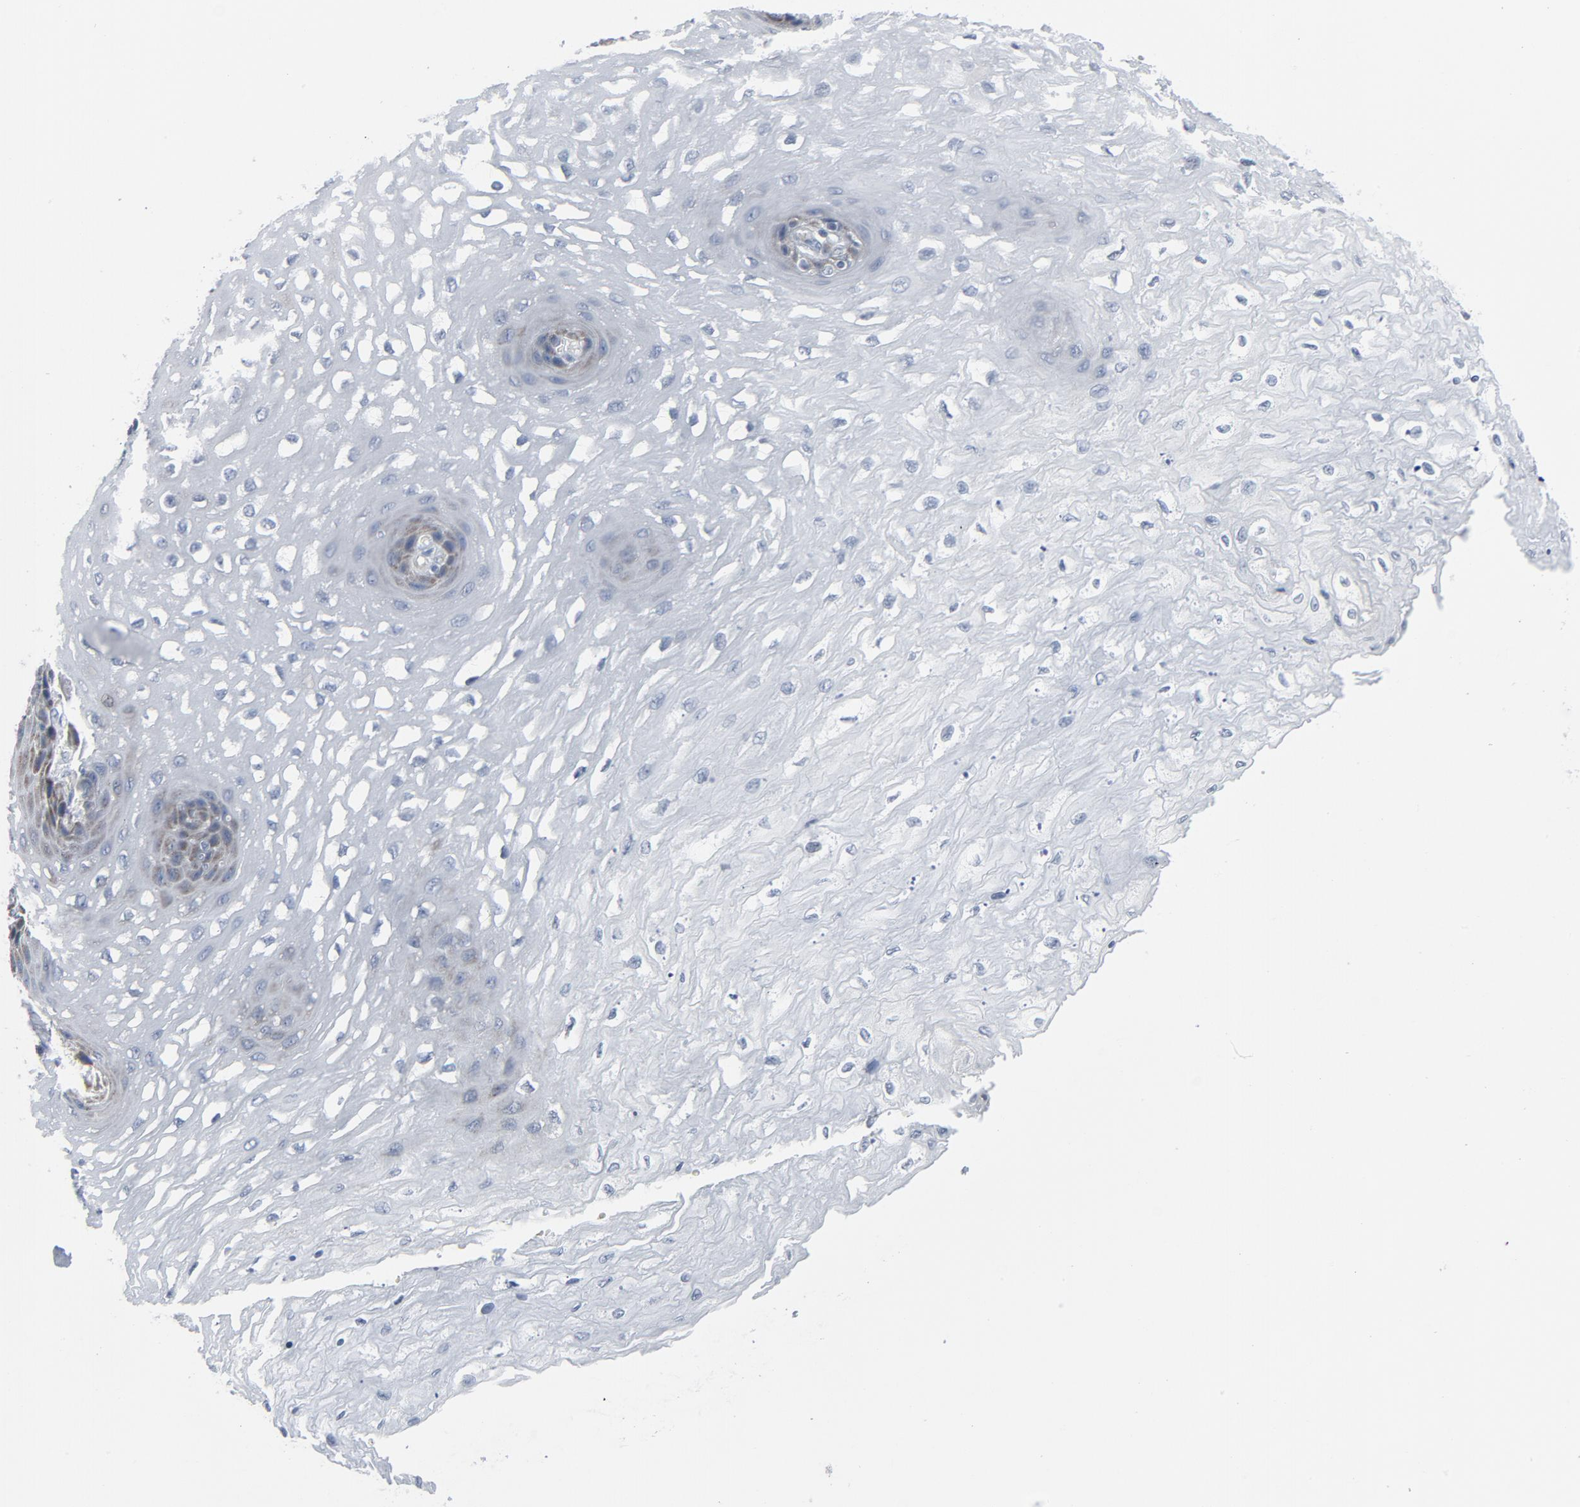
{"staining": {"intensity": "negative", "quantity": "none", "location": "none"}, "tissue": "esophagus", "cell_type": "Squamous epithelial cells", "image_type": "normal", "snomed": [{"axis": "morphology", "description": "Normal tissue, NOS"}, {"axis": "topography", "description": "Esophagus"}], "caption": "Photomicrograph shows no protein staining in squamous epithelial cells of benign esophagus.", "gene": "GPX2", "patient": {"sex": "female", "age": 72}}